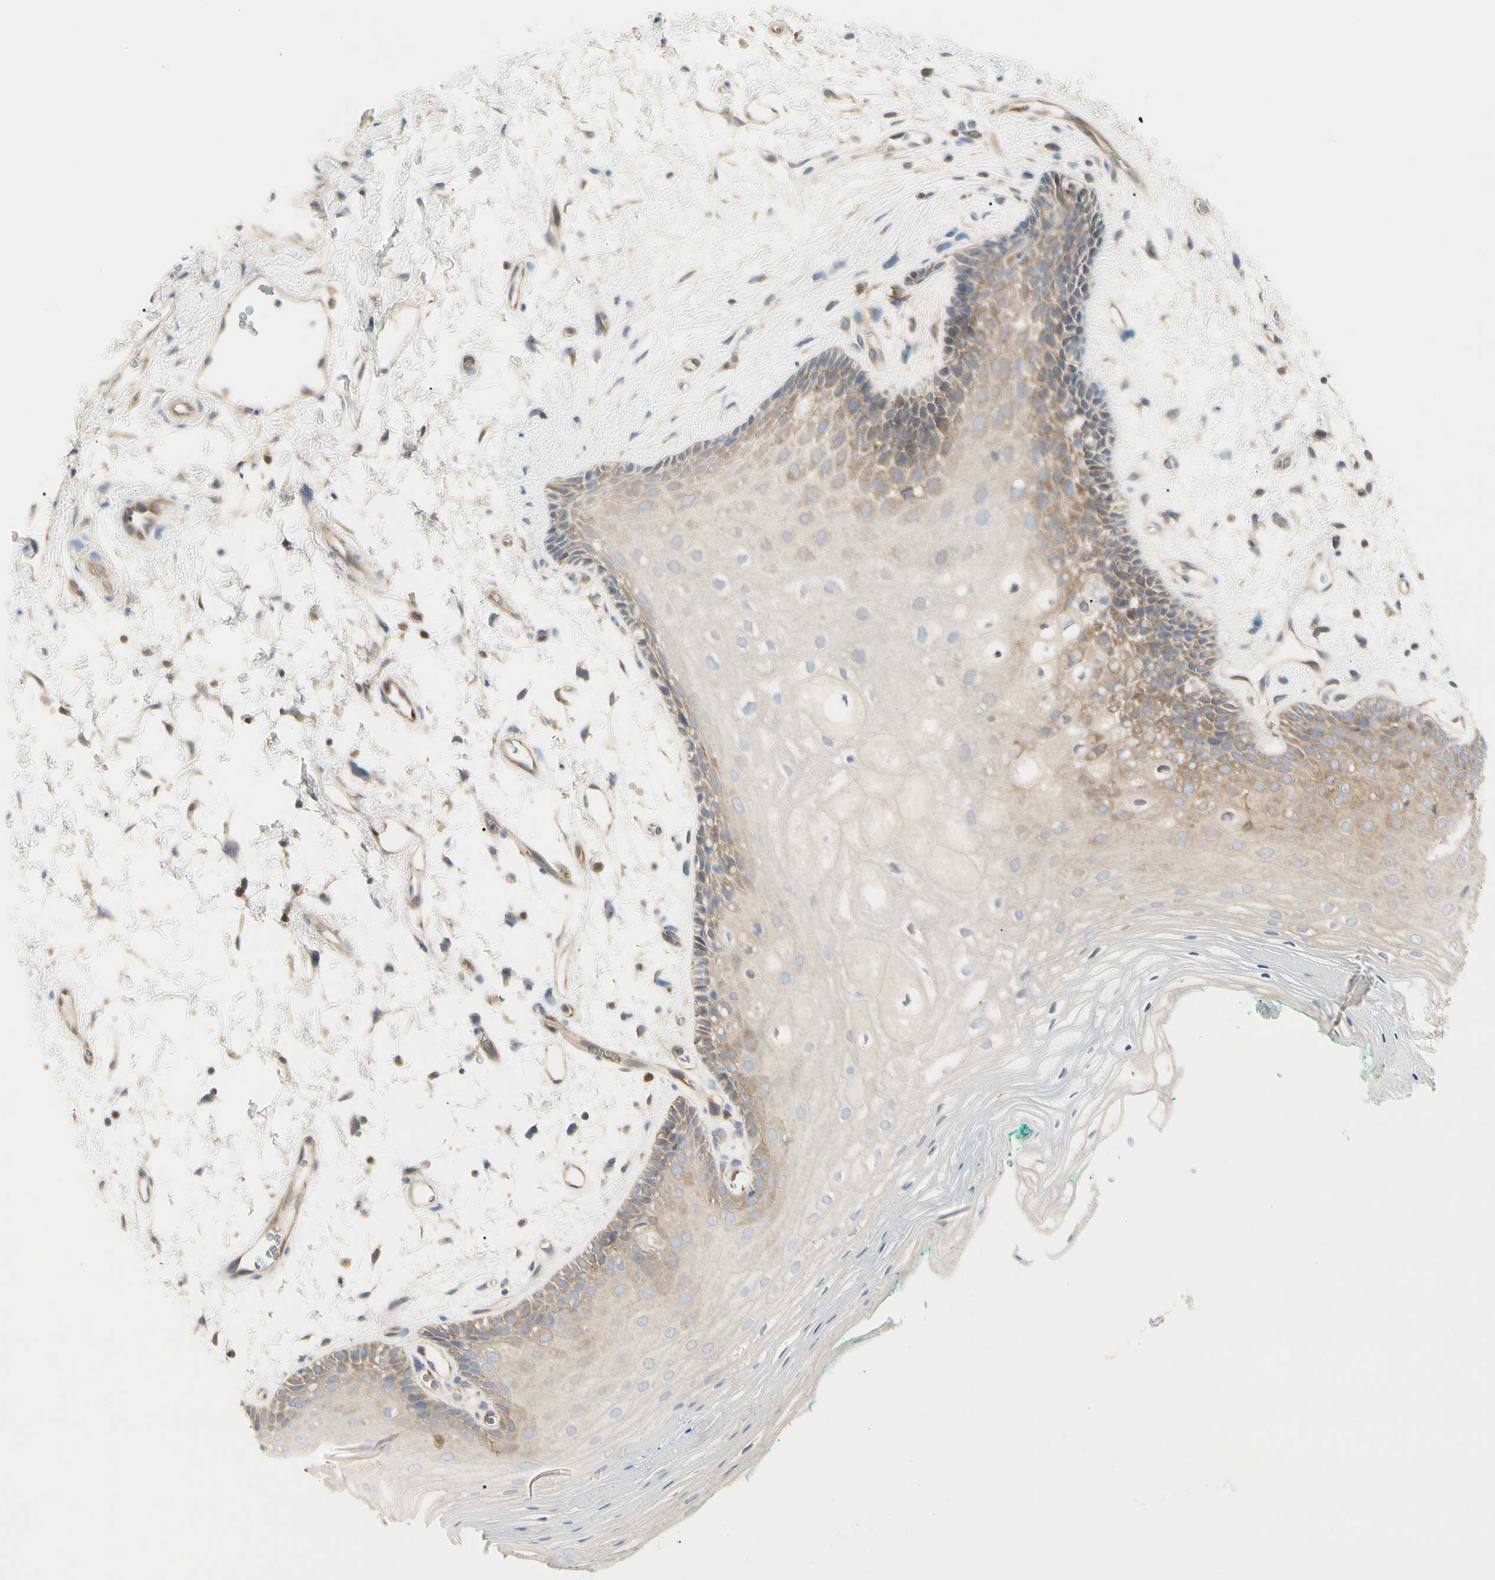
{"staining": {"intensity": "moderate", "quantity": ">75%", "location": "cytoplasmic/membranous"}, "tissue": "oral mucosa", "cell_type": "Squamous epithelial cells", "image_type": "normal", "snomed": [{"axis": "morphology", "description": "Normal tissue, NOS"}, {"axis": "topography", "description": "Skeletal muscle"}, {"axis": "topography", "description": "Oral tissue"}, {"axis": "topography", "description": "Peripheral nerve tissue"}], "caption": "A medium amount of moderate cytoplasmic/membranous positivity is identified in about >75% of squamous epithelial cells in normal oral mucosa. The staining is performed using DAB (3,3'-diaminobenzidine) brown chromogen to label protein expression. The nuclei are counter-stained blue using hematoxylin.", "gene": "NFKB2", "patient": {"sex": "female", "age": 84}}